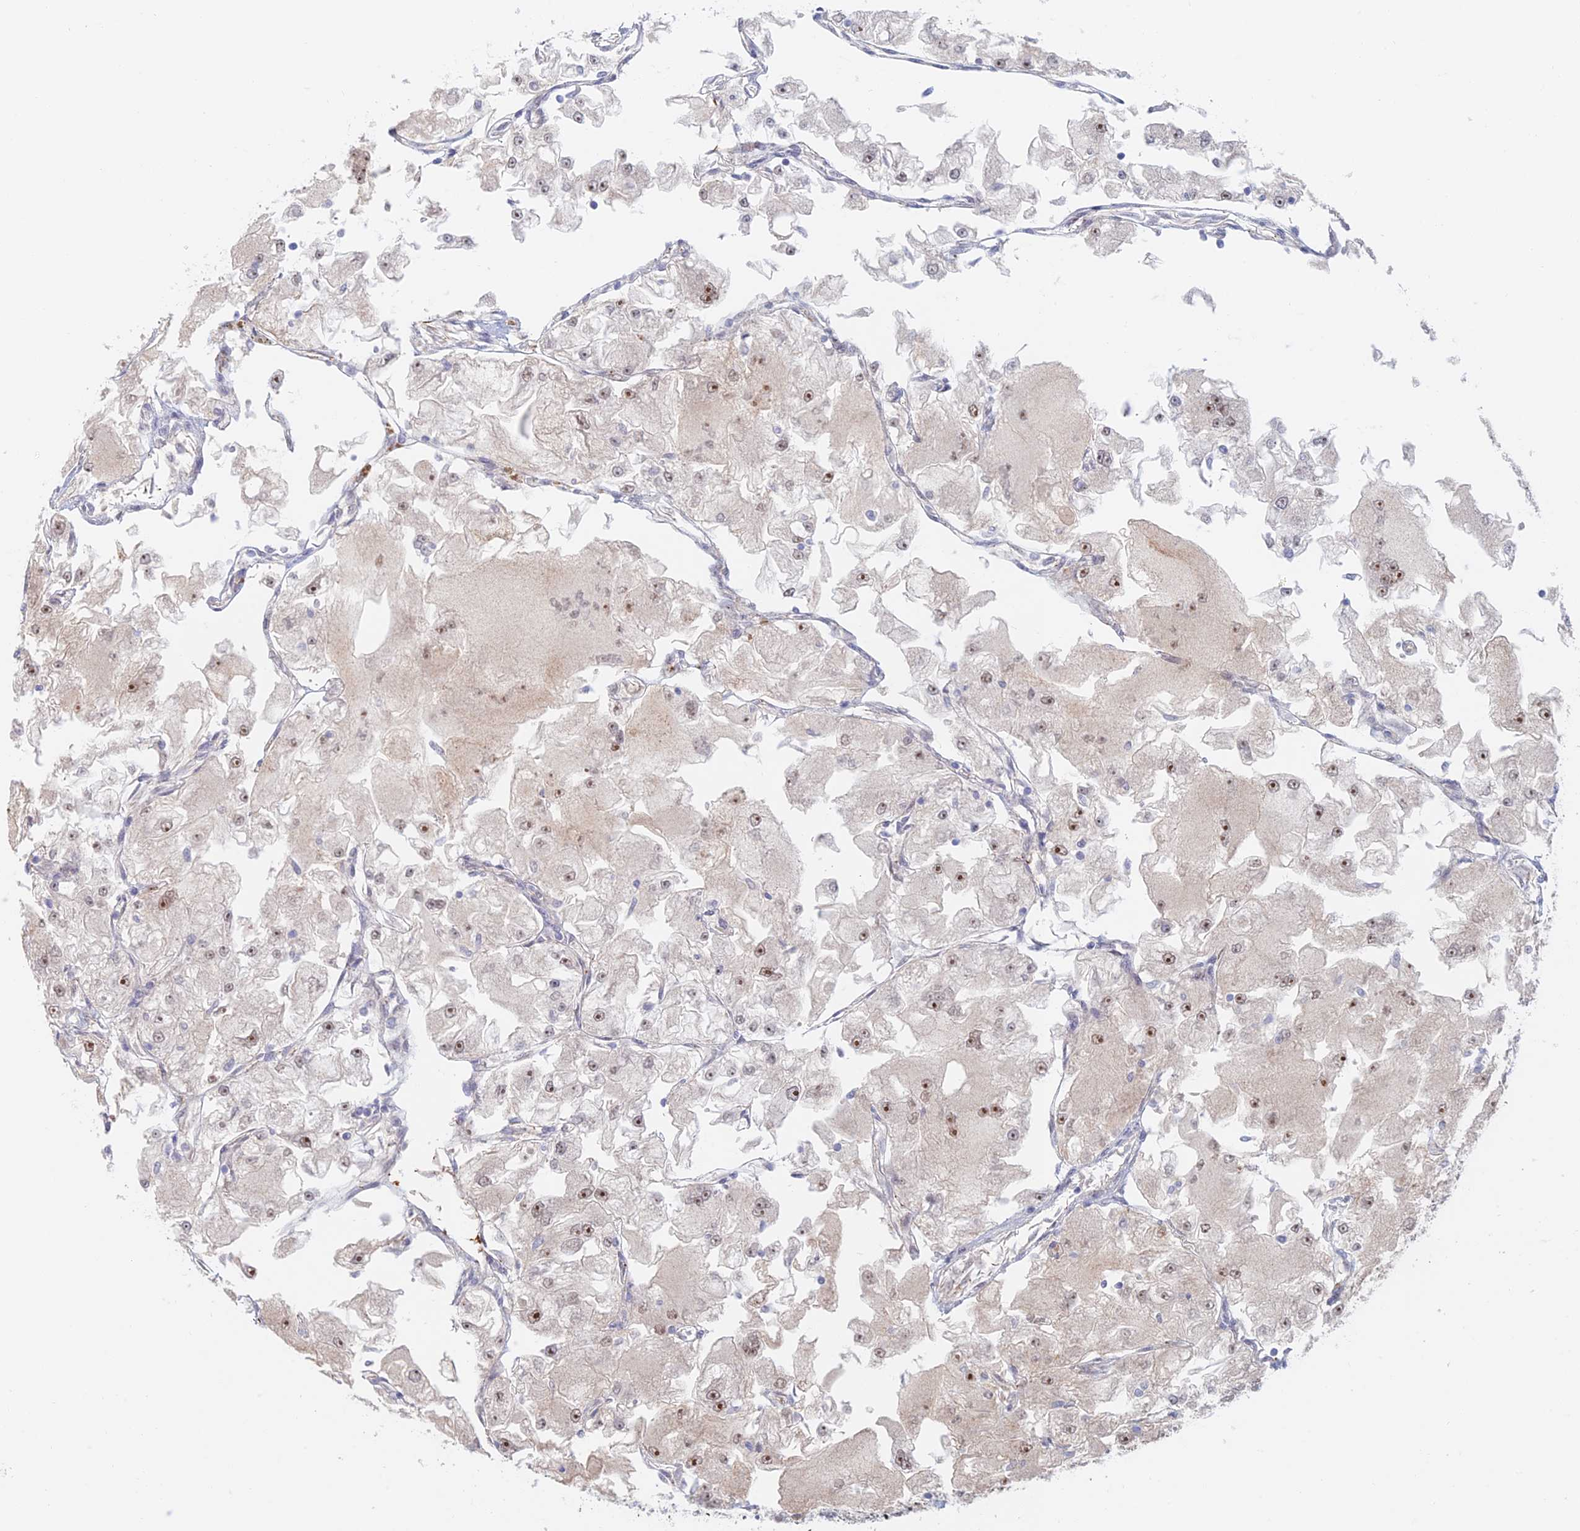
{"staining": {"intensity": "moderate", "quantity": ">75%", "location": "nuclear"}, "tissue": "renal cancer", "cell_type": "Tumor cells", "image_type": "cancer", "snomed": [{"axis": "morphology", "description": "Adenocarcinoma, NOS"}, {"axis": "topography", "description": "Kidney"}], "caption": "Adenocarcinoma (renal) tissue reveals moderate nuclear staining in approximately >75% of tumor cells The protein of interest is stained brown, and the nuclei are stained in blue (DAB (3,3'-diaminobenzidine) IHC with brightfield microscopy, high magnification).", "gene": "ZUP1", "patient": {"sex": "female", "age": 72}}